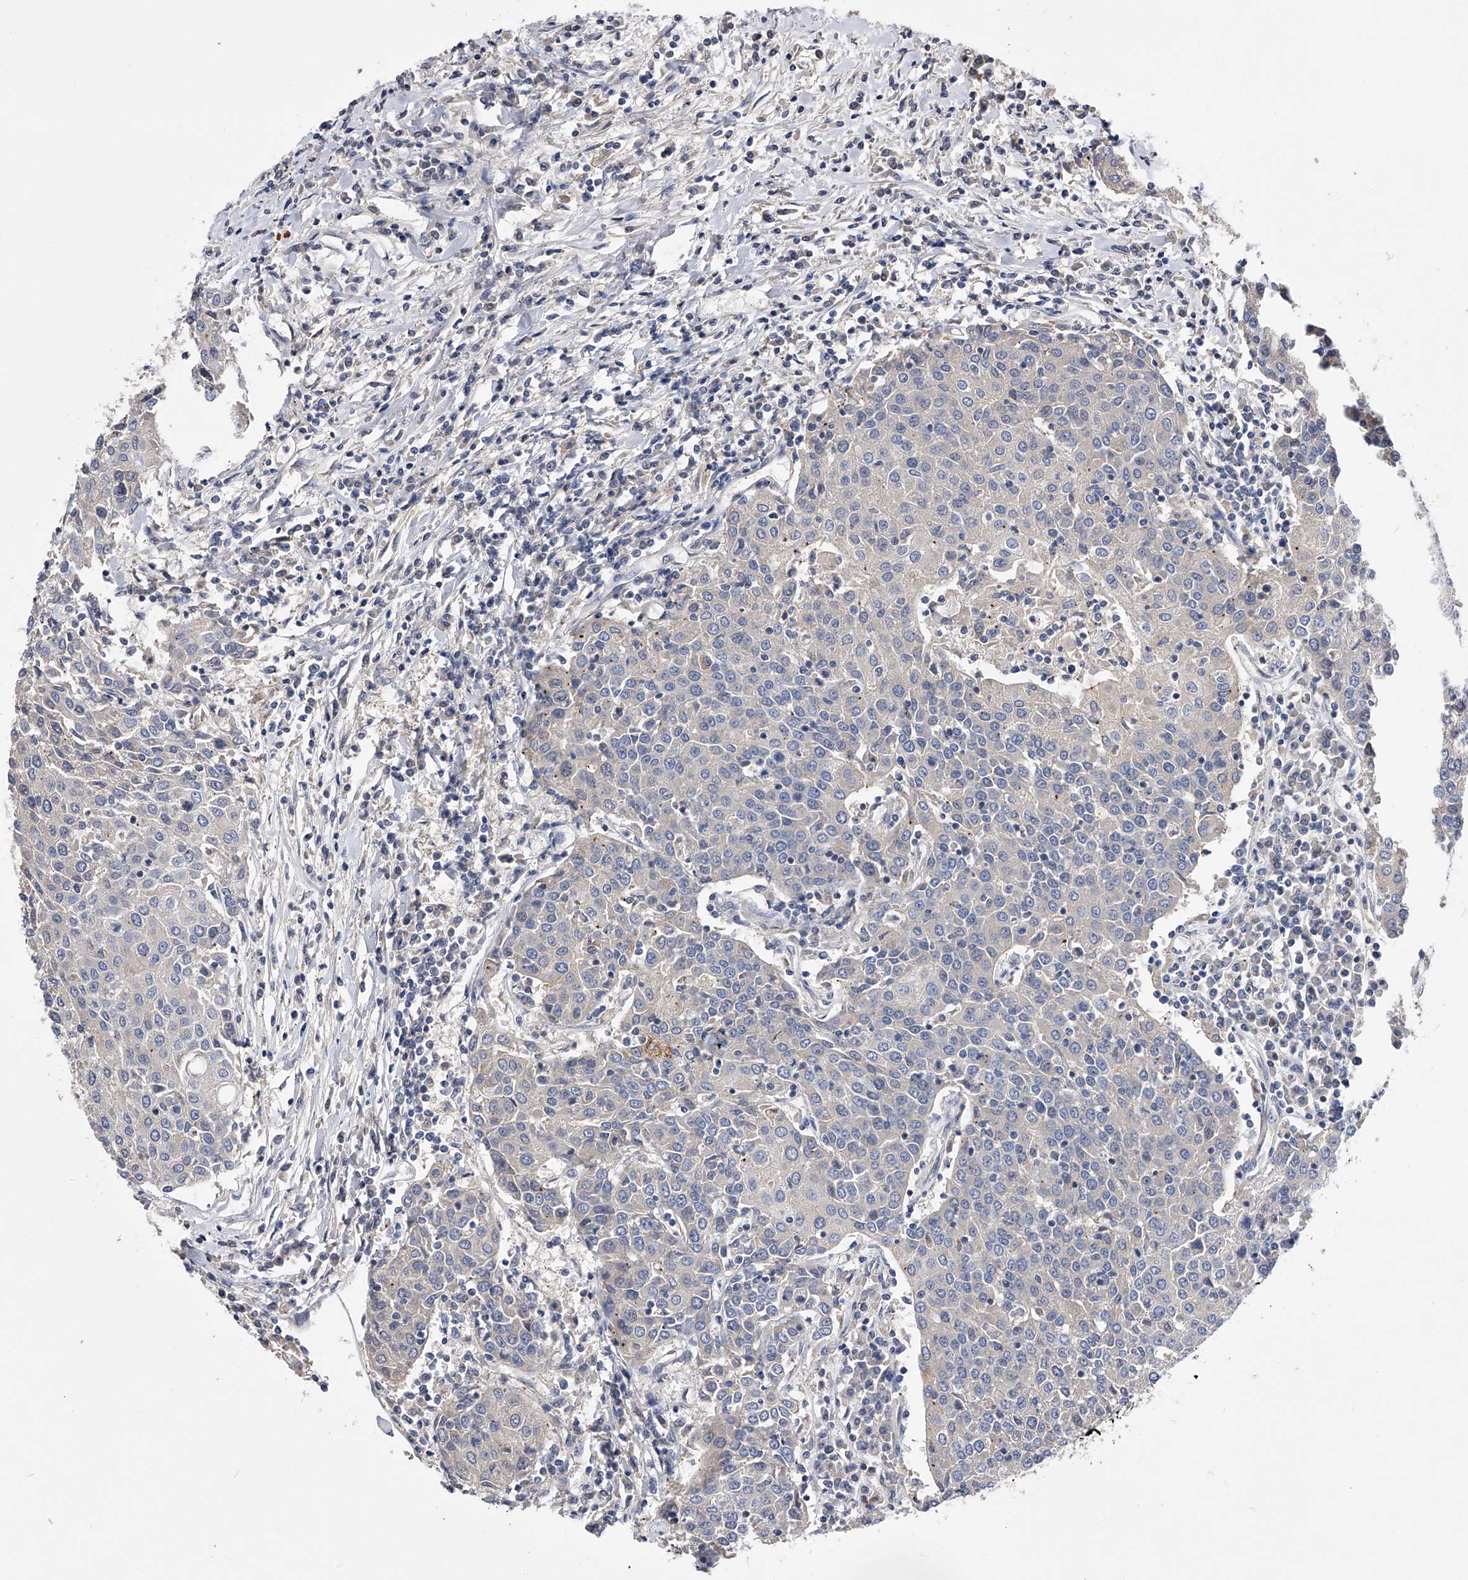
{"staining": {"intensity": "negative", "quantity": "none", "location": "none"}, "tissue": "urothelial cancer", "cell_type": "Tumor cells", "image_type": "cancer", "snomed": [{"axis": "morphology", "description": "Urothelial carcinoma, High grade"}, {"axis": "topography", "description": "Urinary bladder"}], "caption": "A high-resolution histopathology image shows IHC staining of urothelial cancer, which shows no significant staining in tumor cells.", "gene": "ARL4C", "patient": {"sex": "female", "age": 85}}